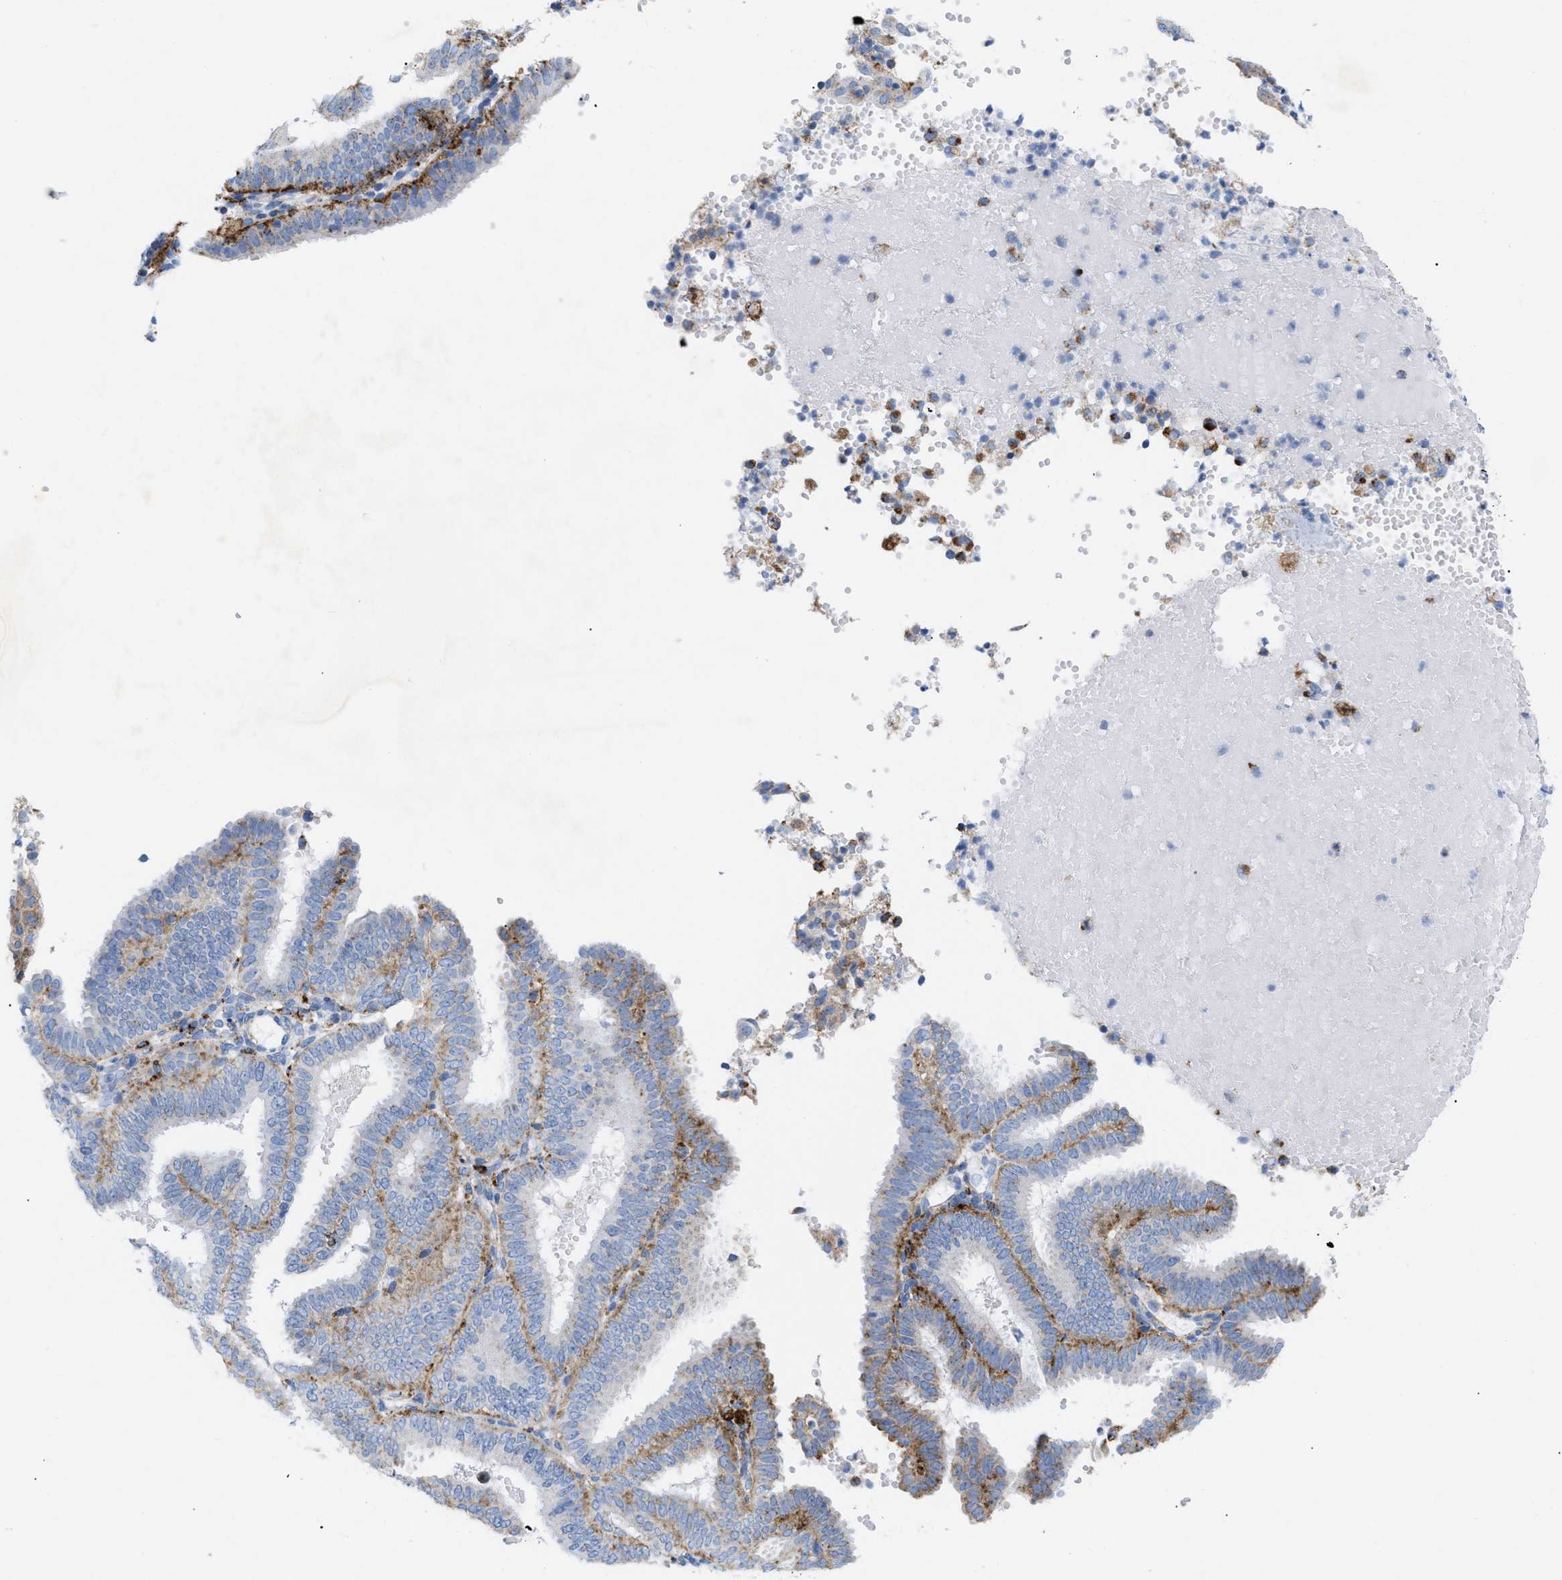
{"staining": {"intensity": "moderate", "quantity": ">75%", "location": "cytoplasmic/membranous"}, "tissue": "endometrial cancer", "cell_type": "Tumor cells", "image_type": "cancer", "snomed": [{"axis": "morphology", "description": "Adenocarcinoma, NOS"}, {"axis": "topography", "description": "Endometrium"}], "caption": "Immunohistochemistry of human adenocarcinoma (endometrial) demonstrates medium levels of moderate cytoplasmic/membranous expression in about >75% of tumor cells. (brown staining indicates protein expression, while blue staining denotes nuclei).", "gene": "DRAM2", "patient": {"sex": "female", "age": 58}}